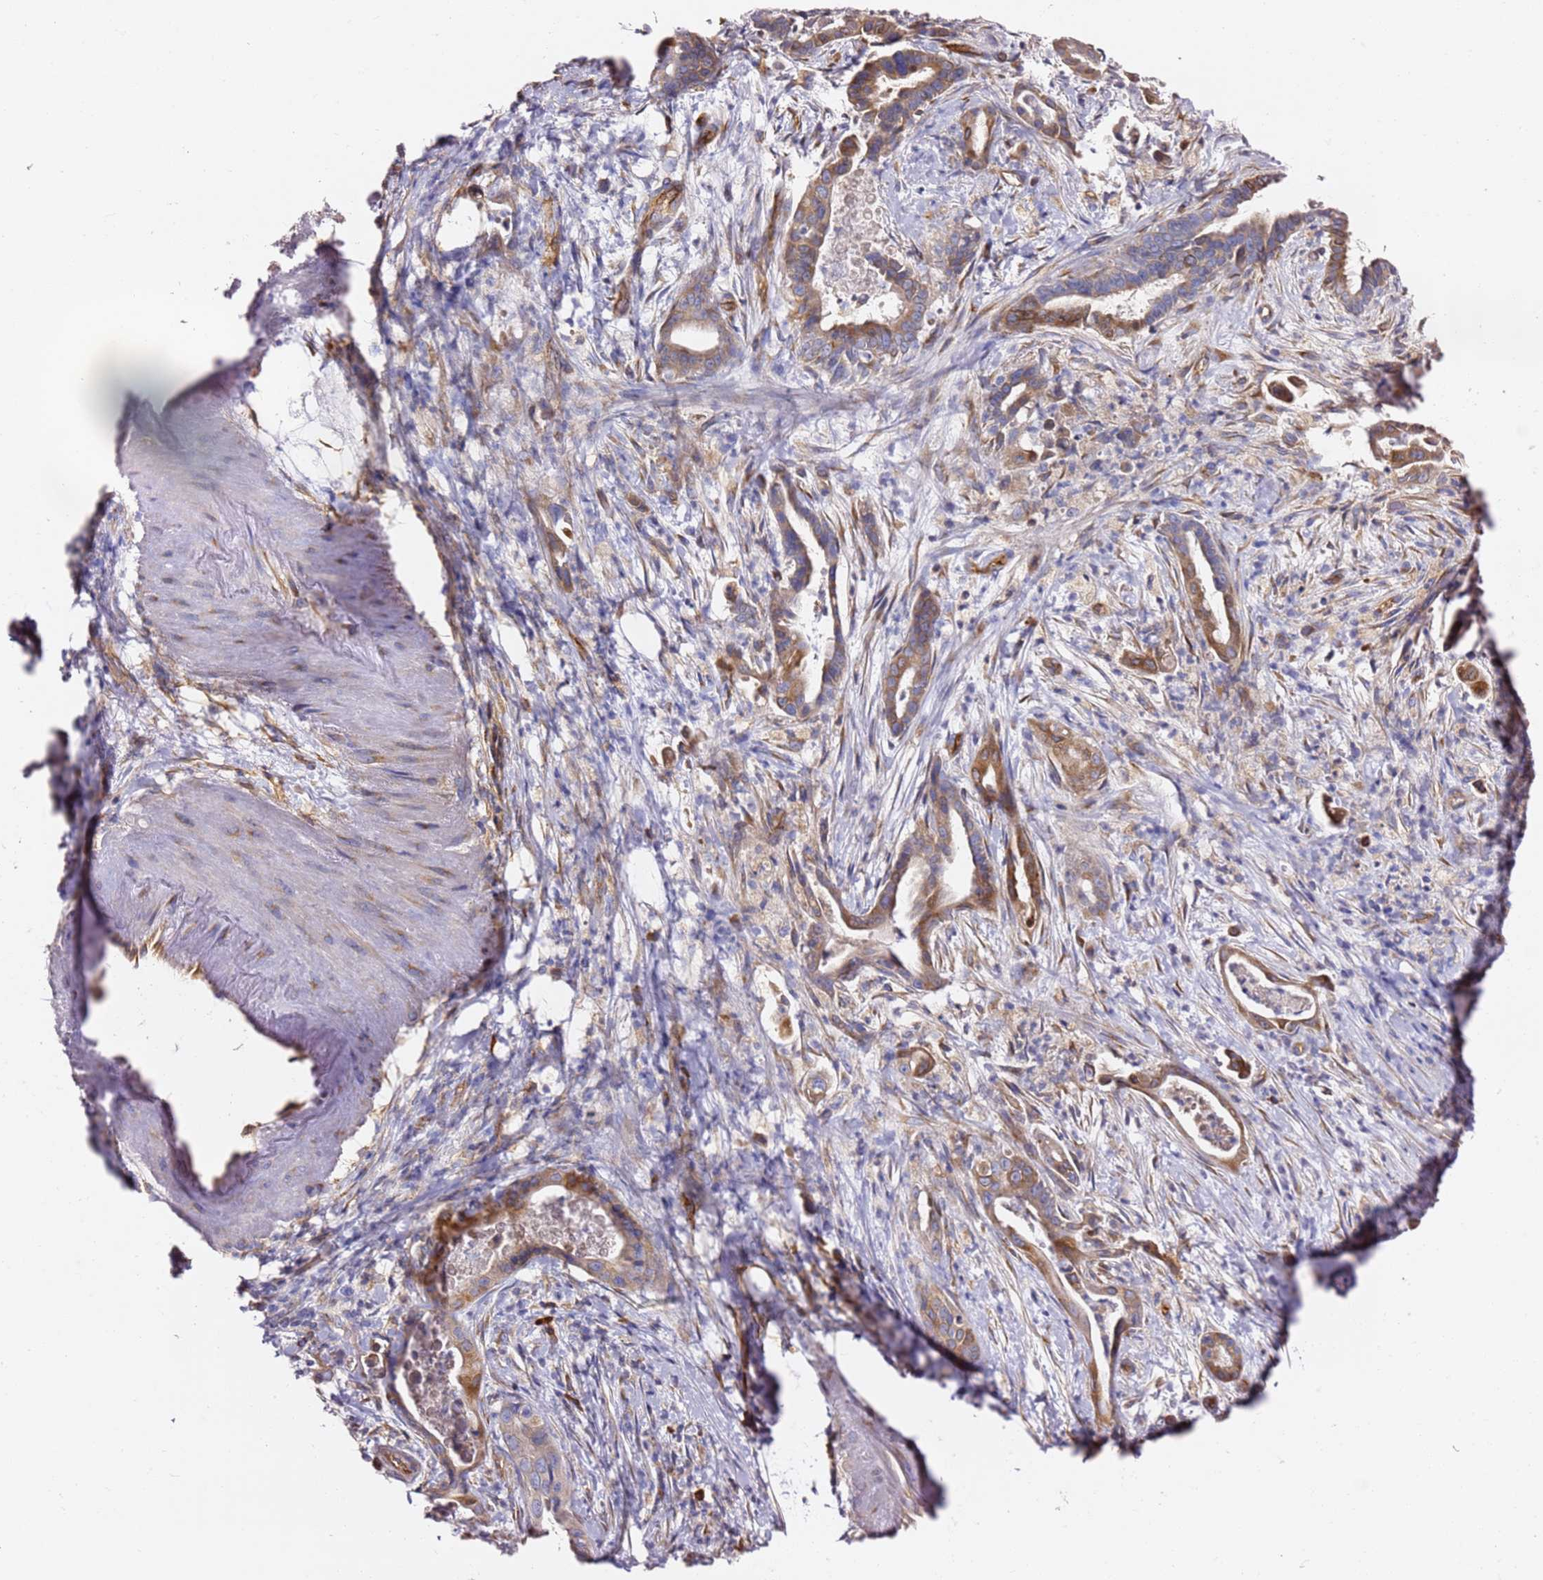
{"staining": {"intensity": "moderate", "quantity": ">75%", "location": "cytoplasmic/membranous"}, "tissue": "pancreatic cancer", "cell_type": "Tumor cells", "image_type": "cancer", "snomed": [{"axis": "morphology", "description": "Adenocarcinoma, NOS"}, {"axis": "topography", "description": "Pancreas"}], "caption": "This image shows pancreatic cancer stained with immunohistochemistry (IHC) to label a protein in brown. The cytoplasmic/membranous of tumor cells show moderate positivity for the protein. Nuclei are counter-stained blue.", "gene": "KIF7", "patient": {"sex": "female", "age": 77}}